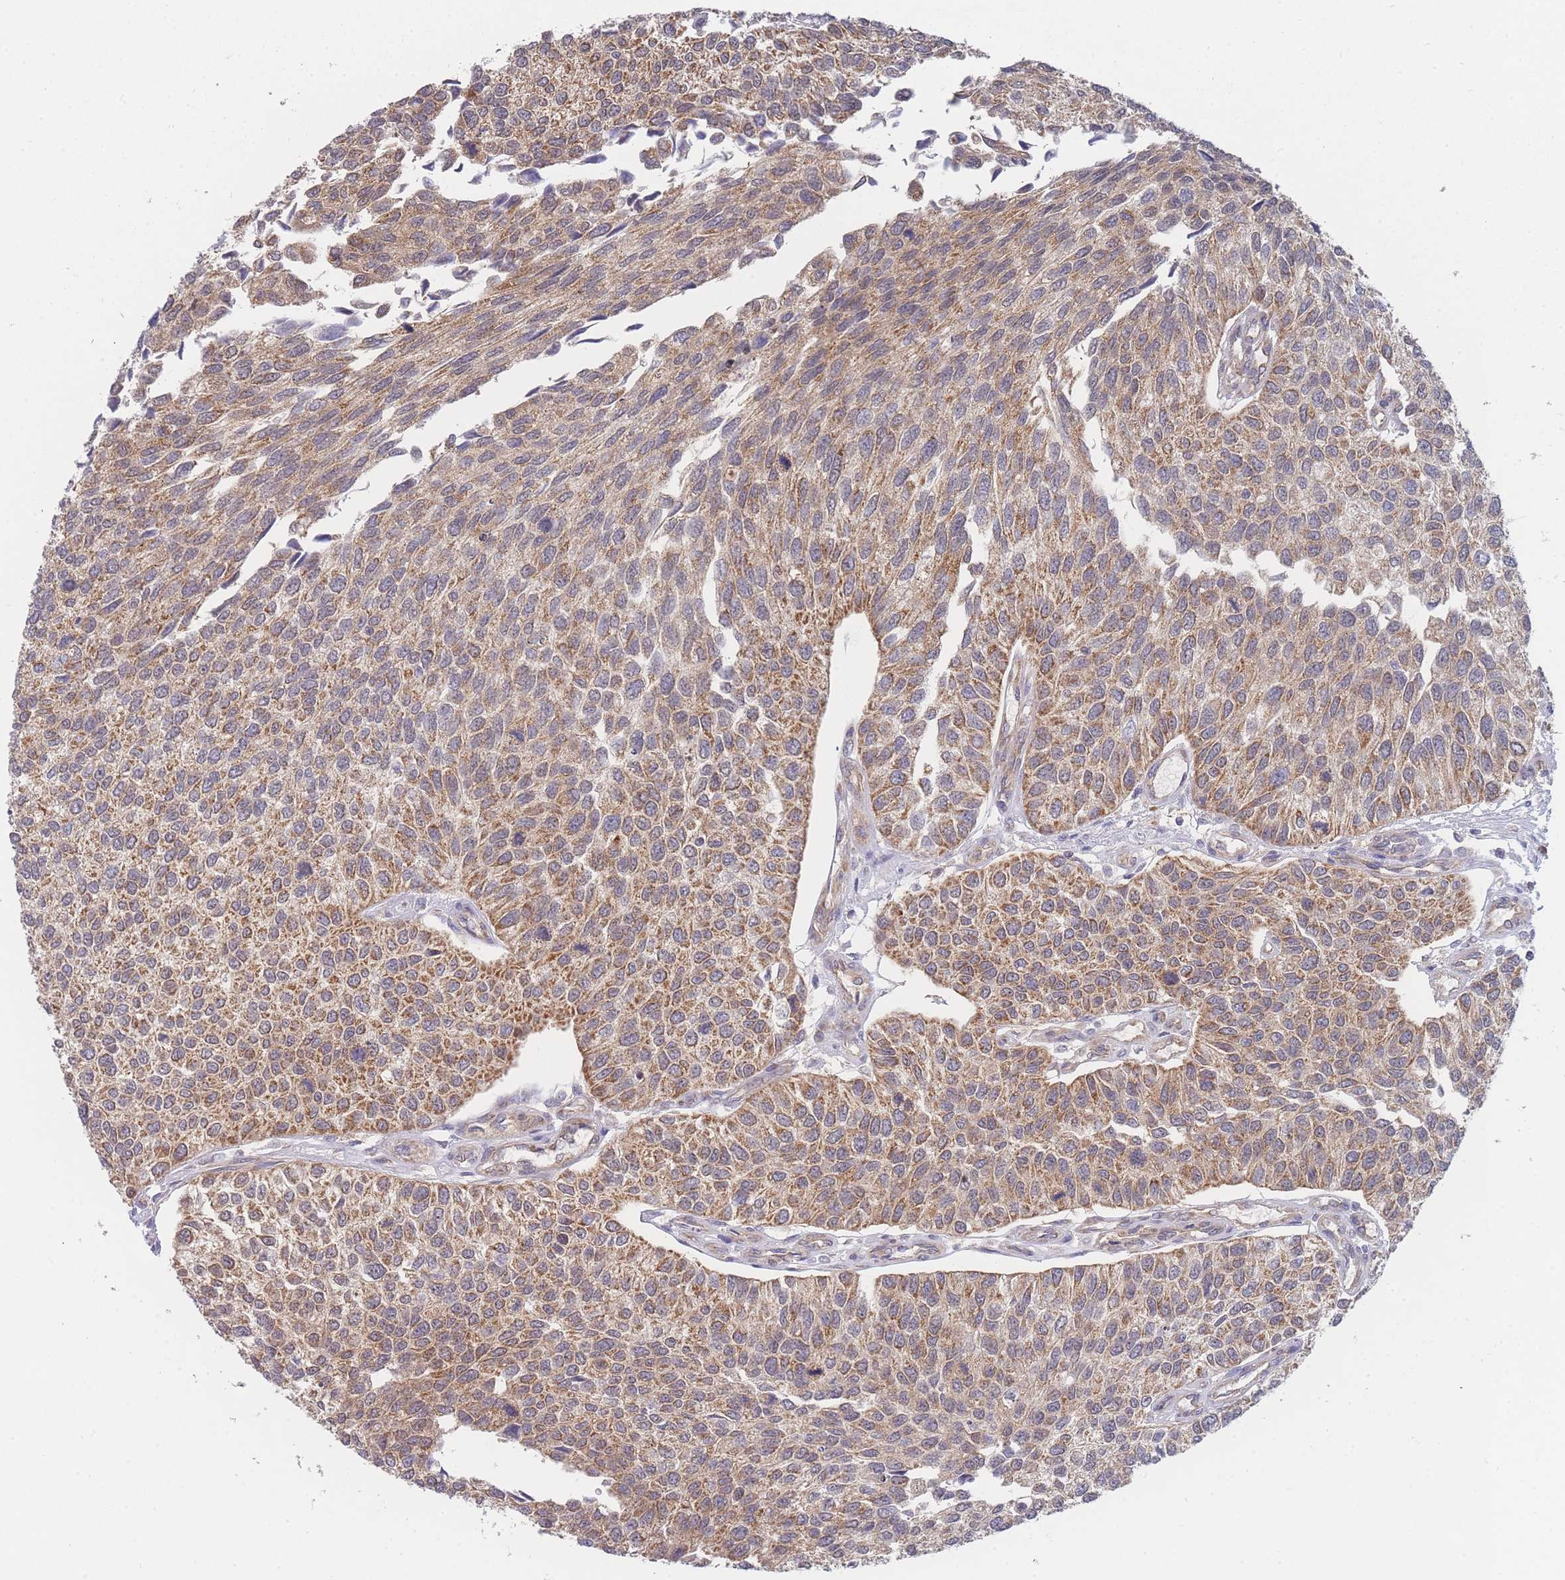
{"staining": {"intensity": "moderate", "quantity": ">75%", "location": "cytoplasmic/membranous"}, "tissue": "urothelial cancer", "cell_type": "Tumor cells", "image_type": "cancer", "snomed": [{"axis": "morphology", "description": "Urothelial carcinoma, NOS"}, {"axis": "topography", "description": "Urinary bladder"}], "caption": "Protein expression by immunohistochemistry demonstrates moderate cytoplasmic/membranous expression in about >75% of tumor cells in urothelial cancer.", "gene": "MRPS18B", "patient": {"sex": "male", "age": 55}}